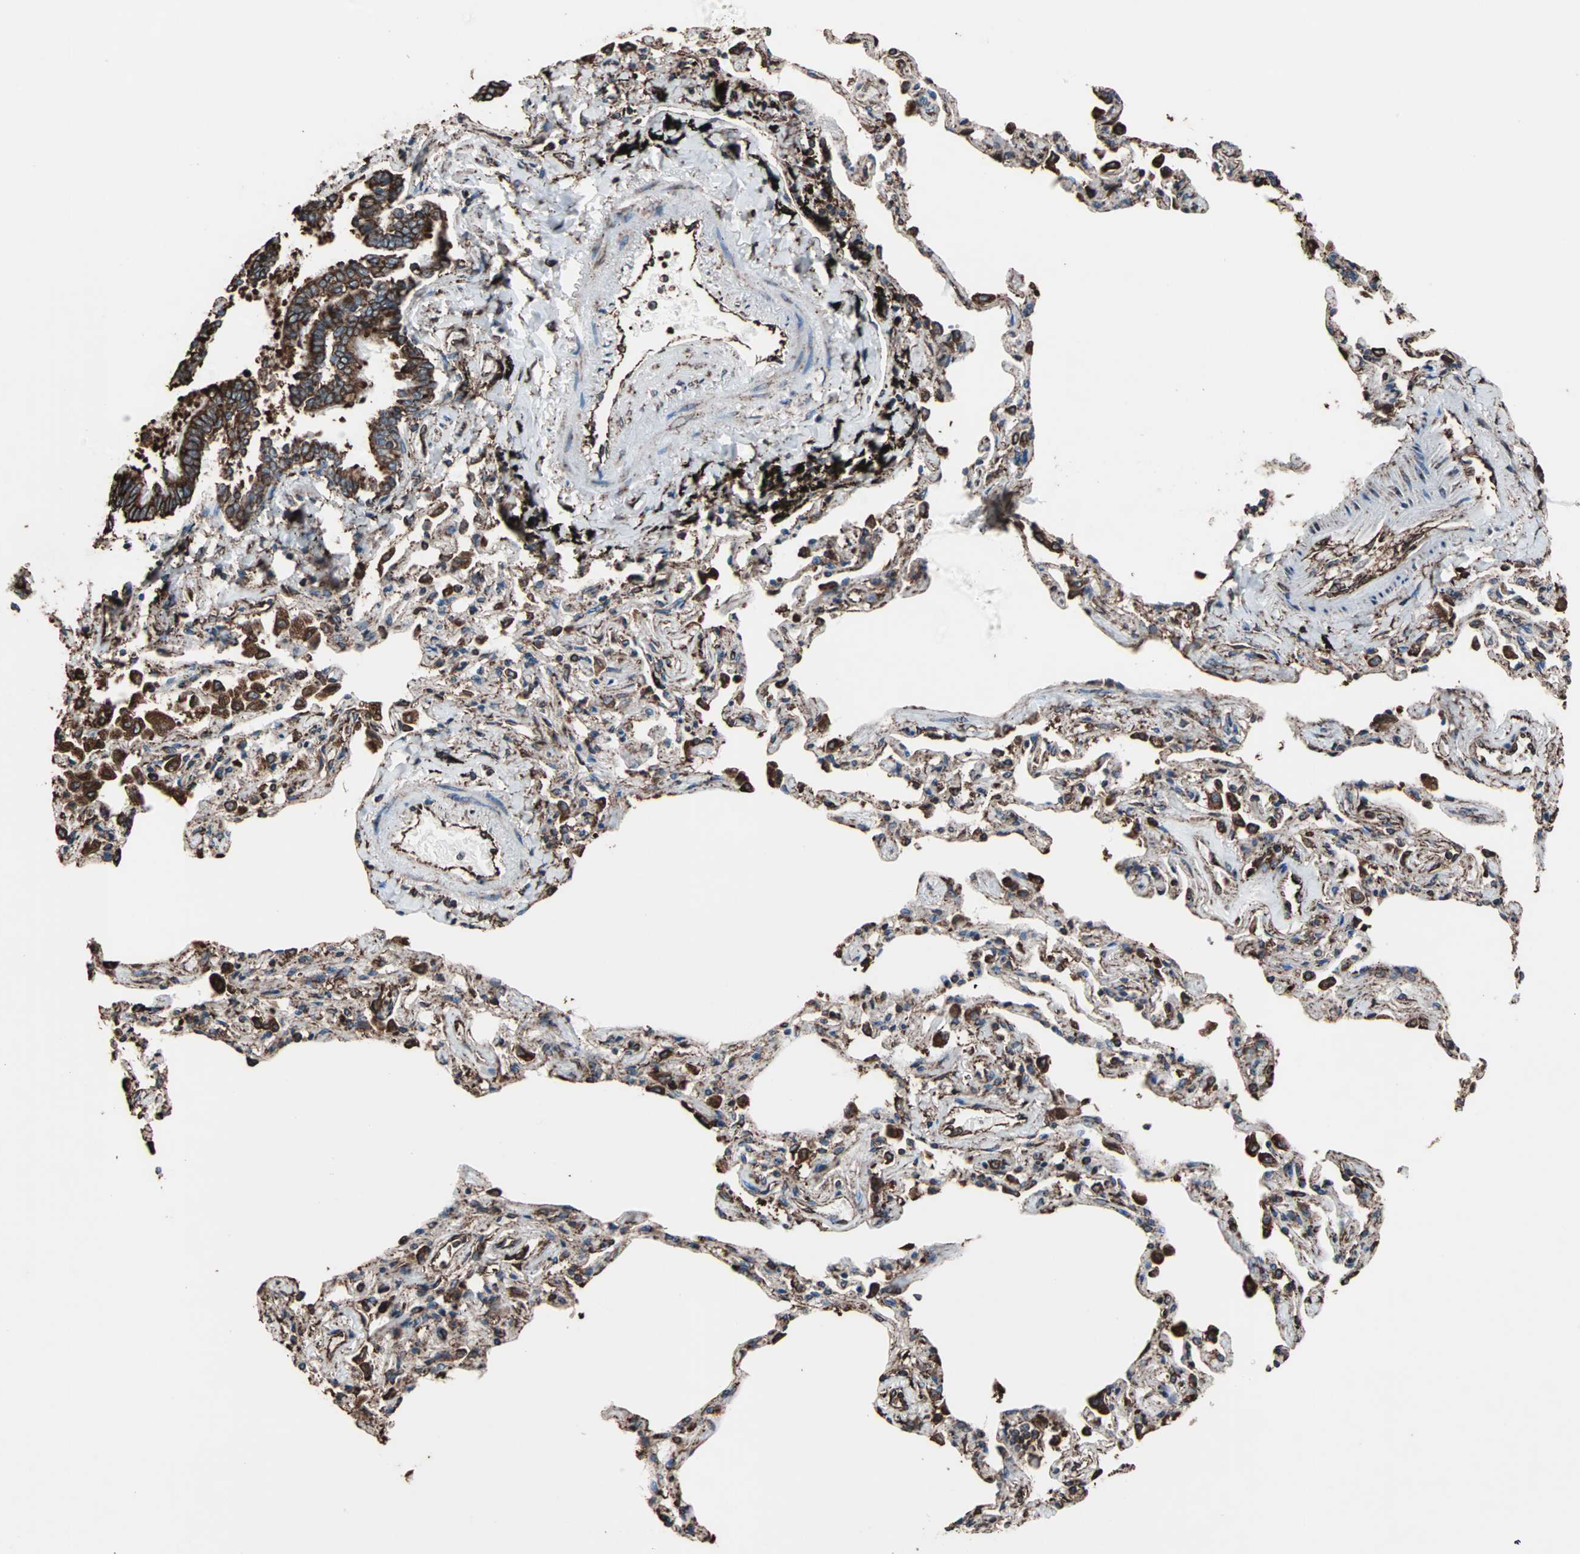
{"staining": {"intensity": "strong", "quantity": ">75%", "location": "cytoplasmic/membranous"}, "tissue": "bronchus", "cell_type": "Respiratory epithelial cells", "image_type": "normal", "snomed": [{"axis": "morphology", "description": "Normal tissue, NOS"}, {"axis": "topography", "description": "Lung"}], "caption": "Immunohistochemistry of benign human bronchus exhibits high levels of strong cytoplasmic/membranous staining in about >75% of respiratory epithelial cells. The protein is stained brown, and the nuclei are stained in blue (DAB (3,3'-diaminobenzidine) IHC with brightfield microscopy, high magnification).", "gene": "HSP90B1", "patient": {"sex": "male", "age": 64}}